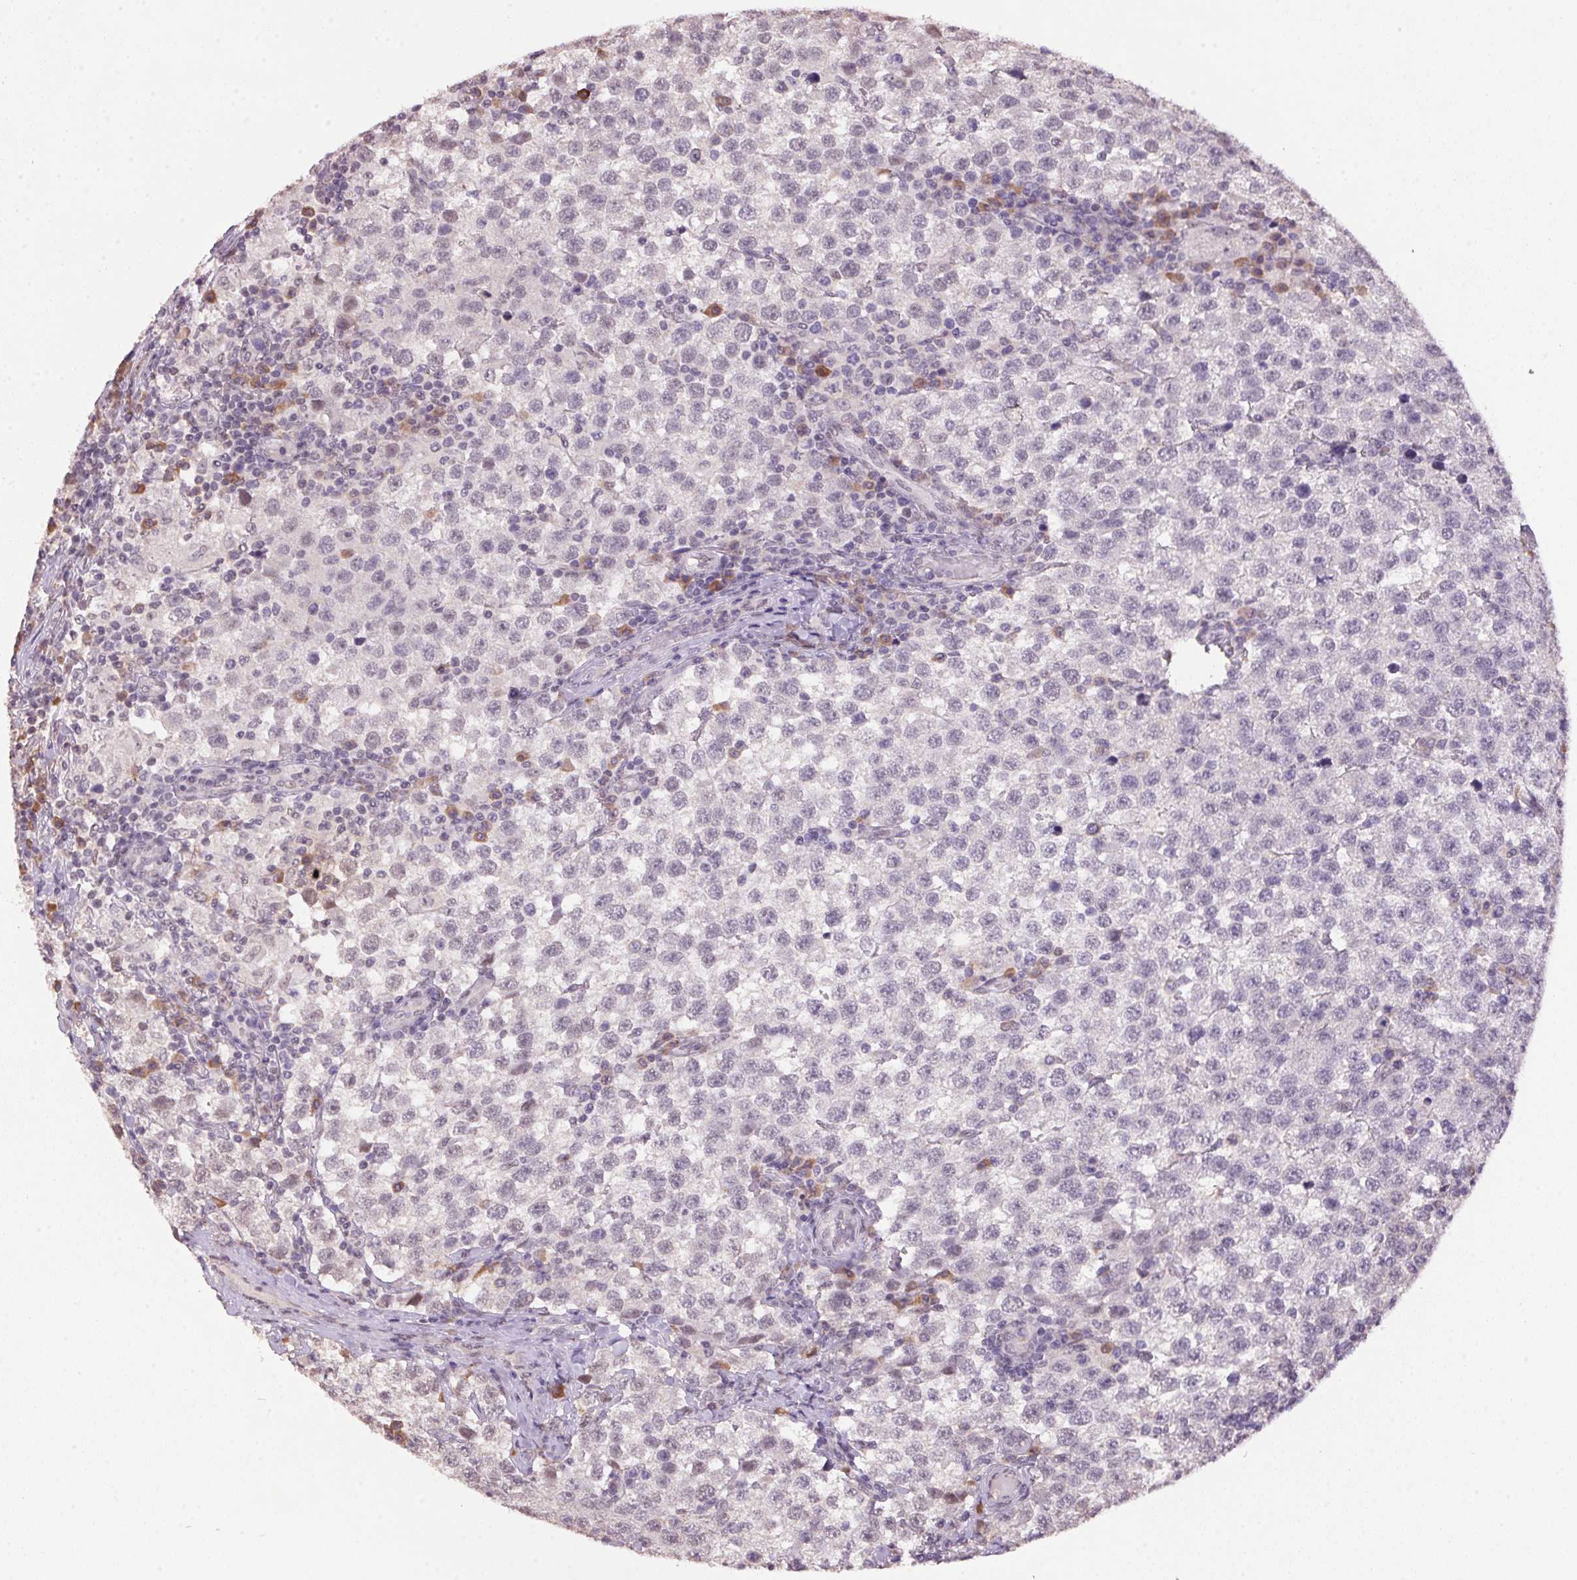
{"staining": {"intensity": "negative", "quantity": "none", "location": "none"}, "tissue": "testis cancer", "cell_type": "Tumor cells", "image_type": "cancer", "snomed": [{"axis": "morphology", "description": "Seminoma, NOS"}, {"axis": "topography", "description": "Testis"}], "caption": "Immunohistochemistry (IHC) of human seminoma (testis) displays no positivity in tumor cells. The staining is performed using DAB (3,3'-diaminobenzidine) brown chromogen with nuclei counter-stained in using hematoxylin.", "gene": "ZBTB4", "patient": {"sex": "male", "age": 34}}